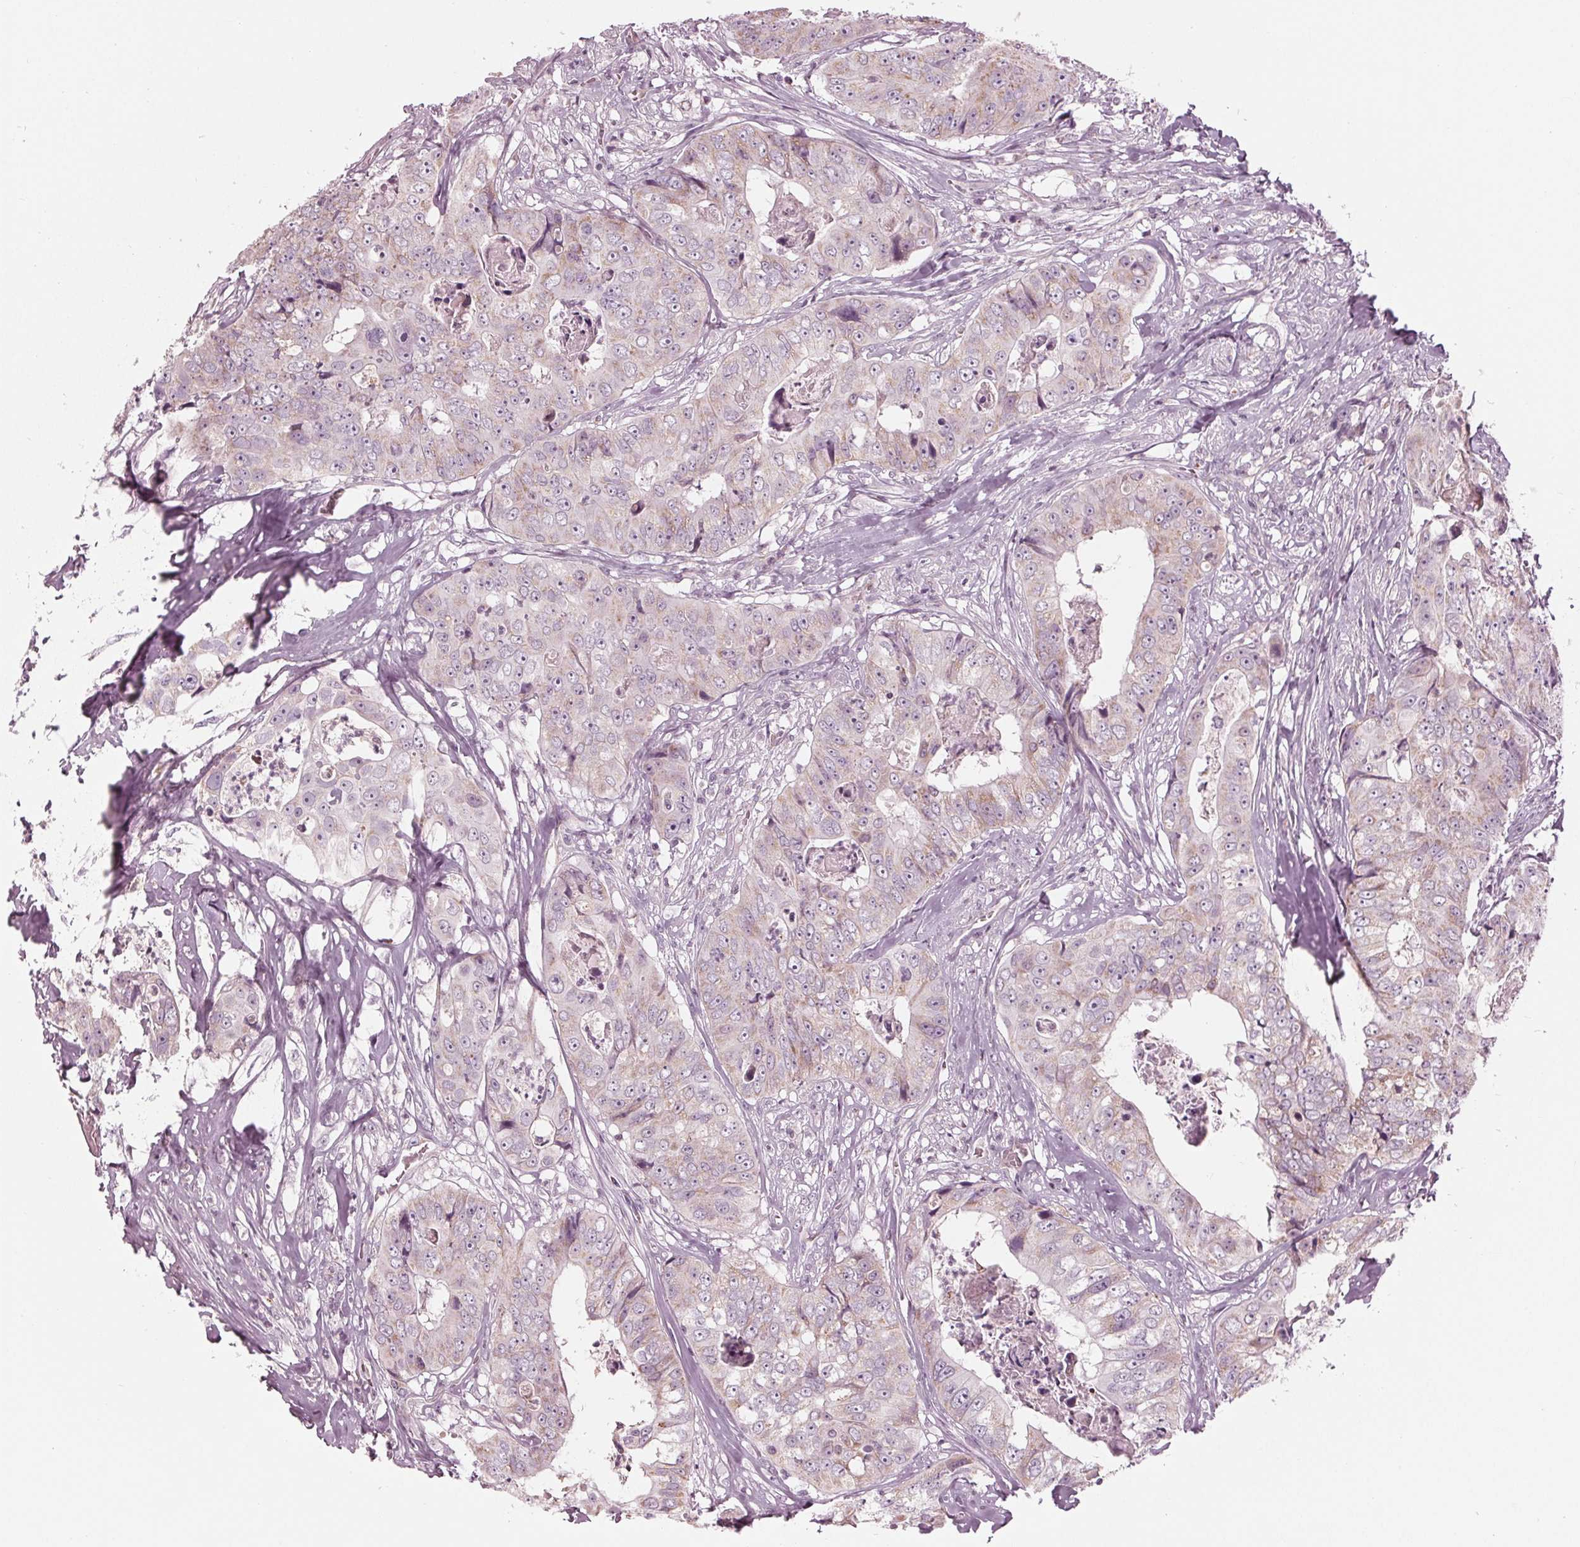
{"staining": {"intensity": "weak", "quantity": "<25%", "location": "cytoplasmic/membranous"}, "tissue": "colorectal cancer", "cell_type": "Tumor cells", "image_type": "cancer", "snomed": [{"axis": "morphology", "description": "Adenocarcinoma, NOS"}, {"axis": "topography", "description": "Rectum"}], "caption": "Colorectal adenocarcinoma was stained to show a protein in brown. There is no significant staining in tumor cells.", "gene": "CLN6", "patient": {"sex": "female", "age": 62}}